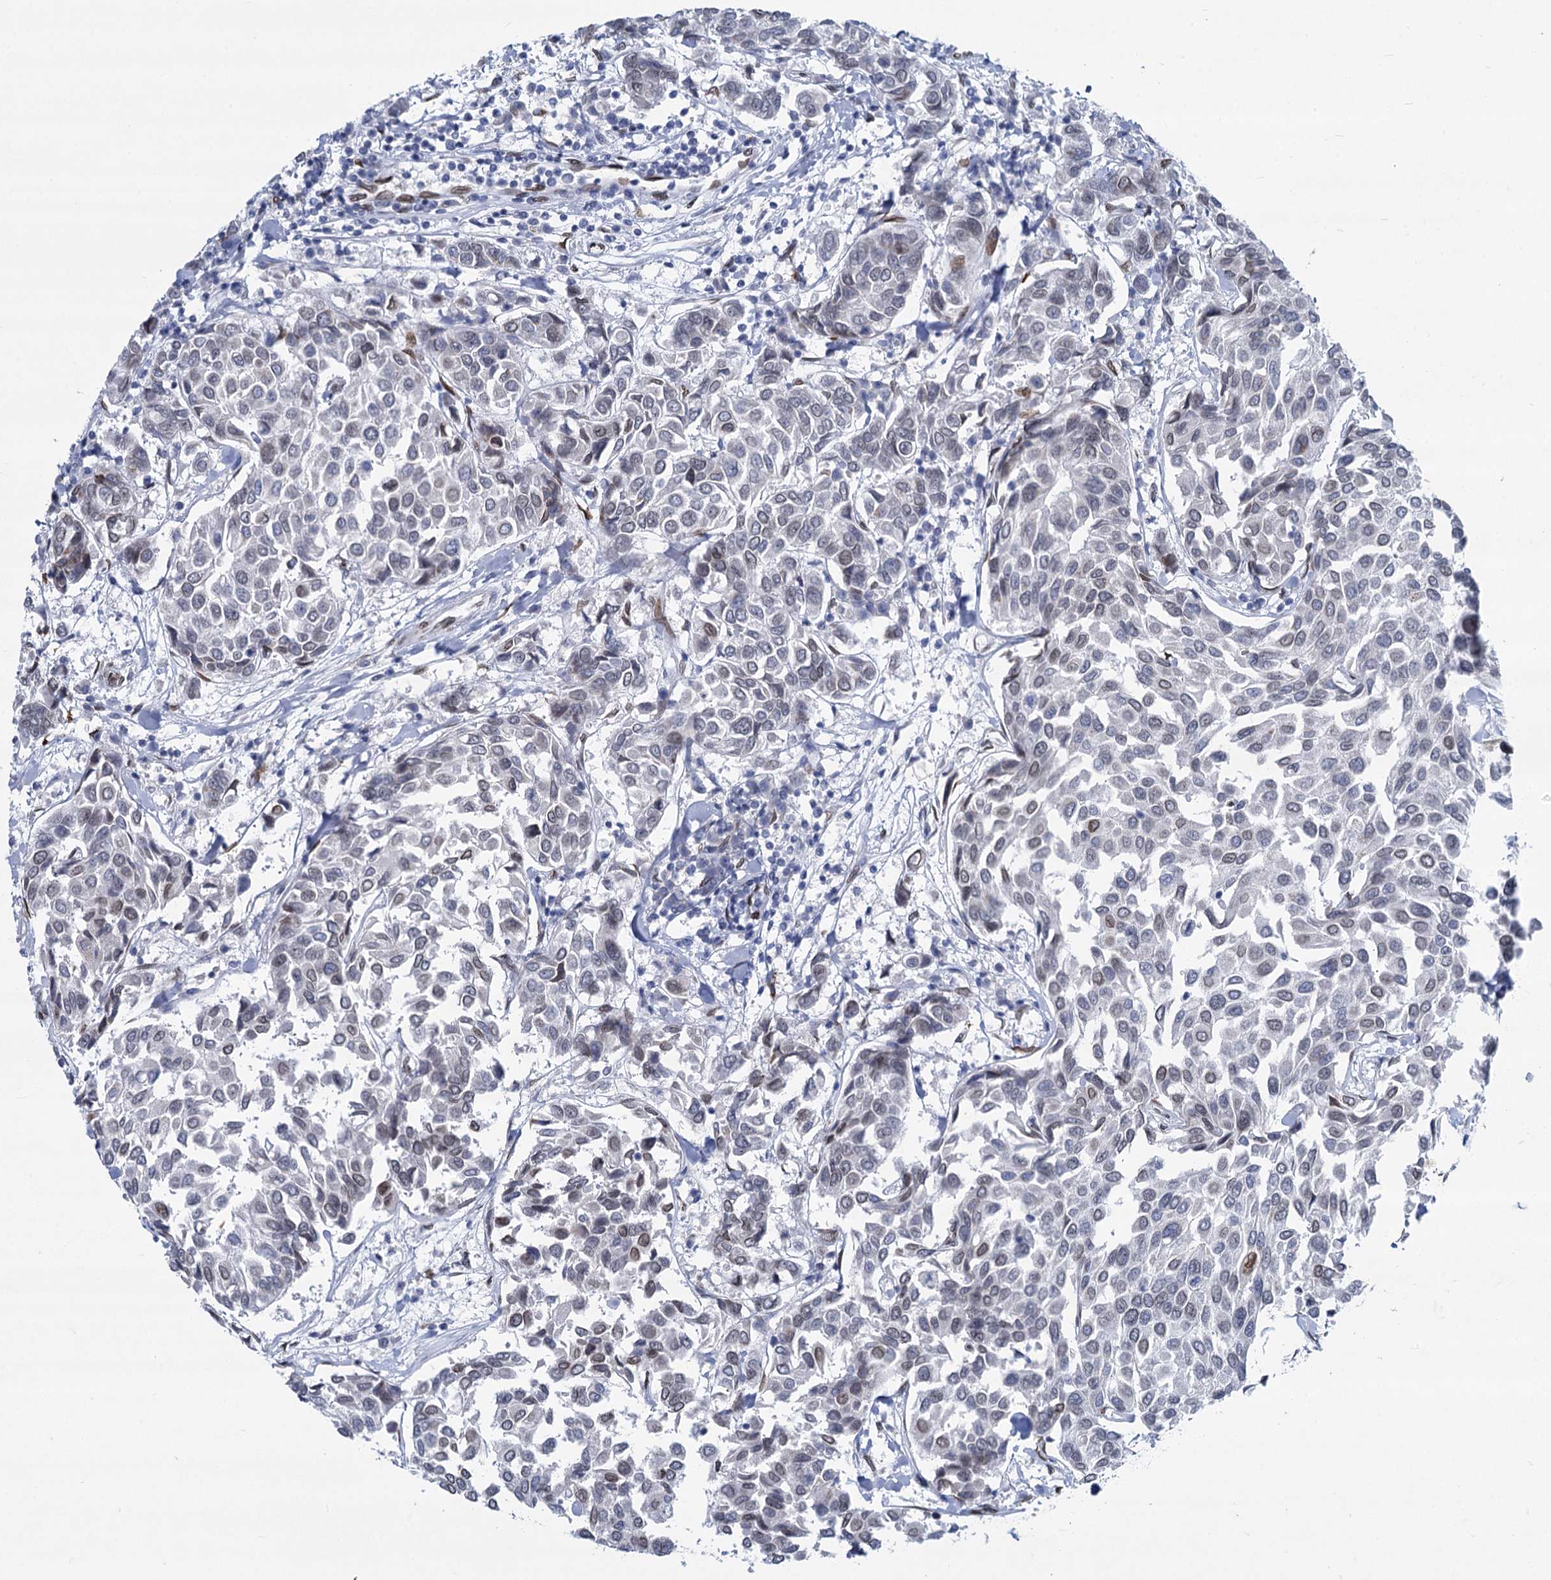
{"staining": {"intensity": "weak", "quantity": "25%-75%", "location": "nuclear"}, "tissue": "breast cancer", "cell_type": "Tumor cells", "image_type": "cancer", "snomed": [{"axis": "morphology", "description": "Duct carcinoma"}, {"axis": "topography", "description": "Breast"}], "caption": "DAB (3,3'-diaminobenzidine) immunohistochemical staining of breast intraductal carcinoma shows weak nuclear protein expression in about 25%-75% of tumor cells.", "gene": "PRSS35", "patient": {"sex": "female", "age": 55}}